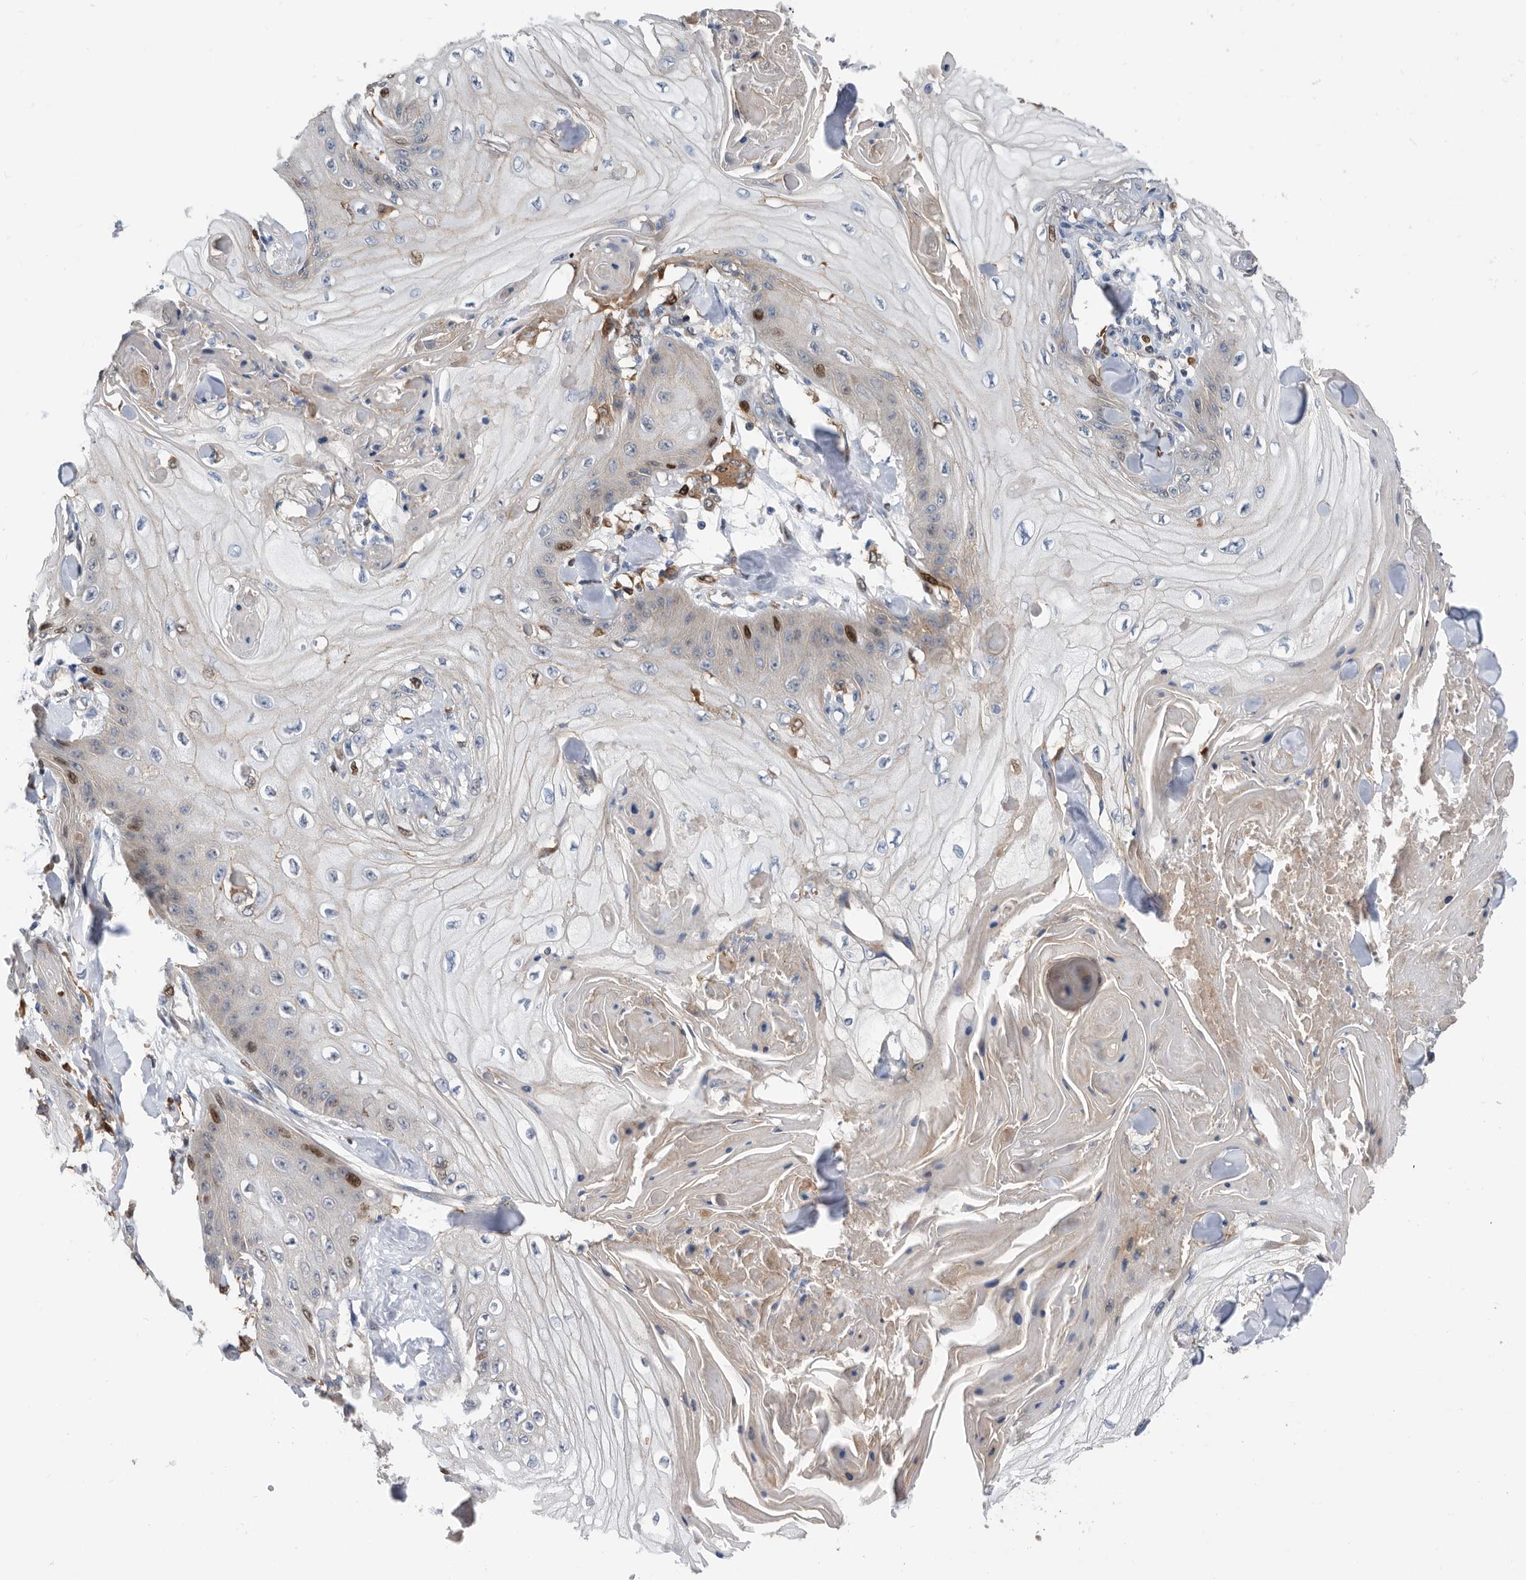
{"staining": {"intensity": "moderate", "quantity": "<25%", "location": "nuclear"}, "tissue": "skin cancer", "cell_type": "Tumor cells", "image_type": "cancer", "snomed": [{"axis": "morphology", "description": "Squamous cell carcinoma, NOS"}, {"axis": "topography", "description": "Skin"}], "caption": "Immunohistochemistry staining of skin squamous cell carcinoma, which demonstrates low levels of moderate nuclear expression in approximately <25% of tumor cells indicating moderate nuclear protein positivity. The staining was performed using DAB (3,3'-diaminobenzidine) (brown) for protein detection and nuclei were counterstained in hematoxylin (blue).", "gene": "ATAD2", "patient": {"sex": "male", "age": 74}}